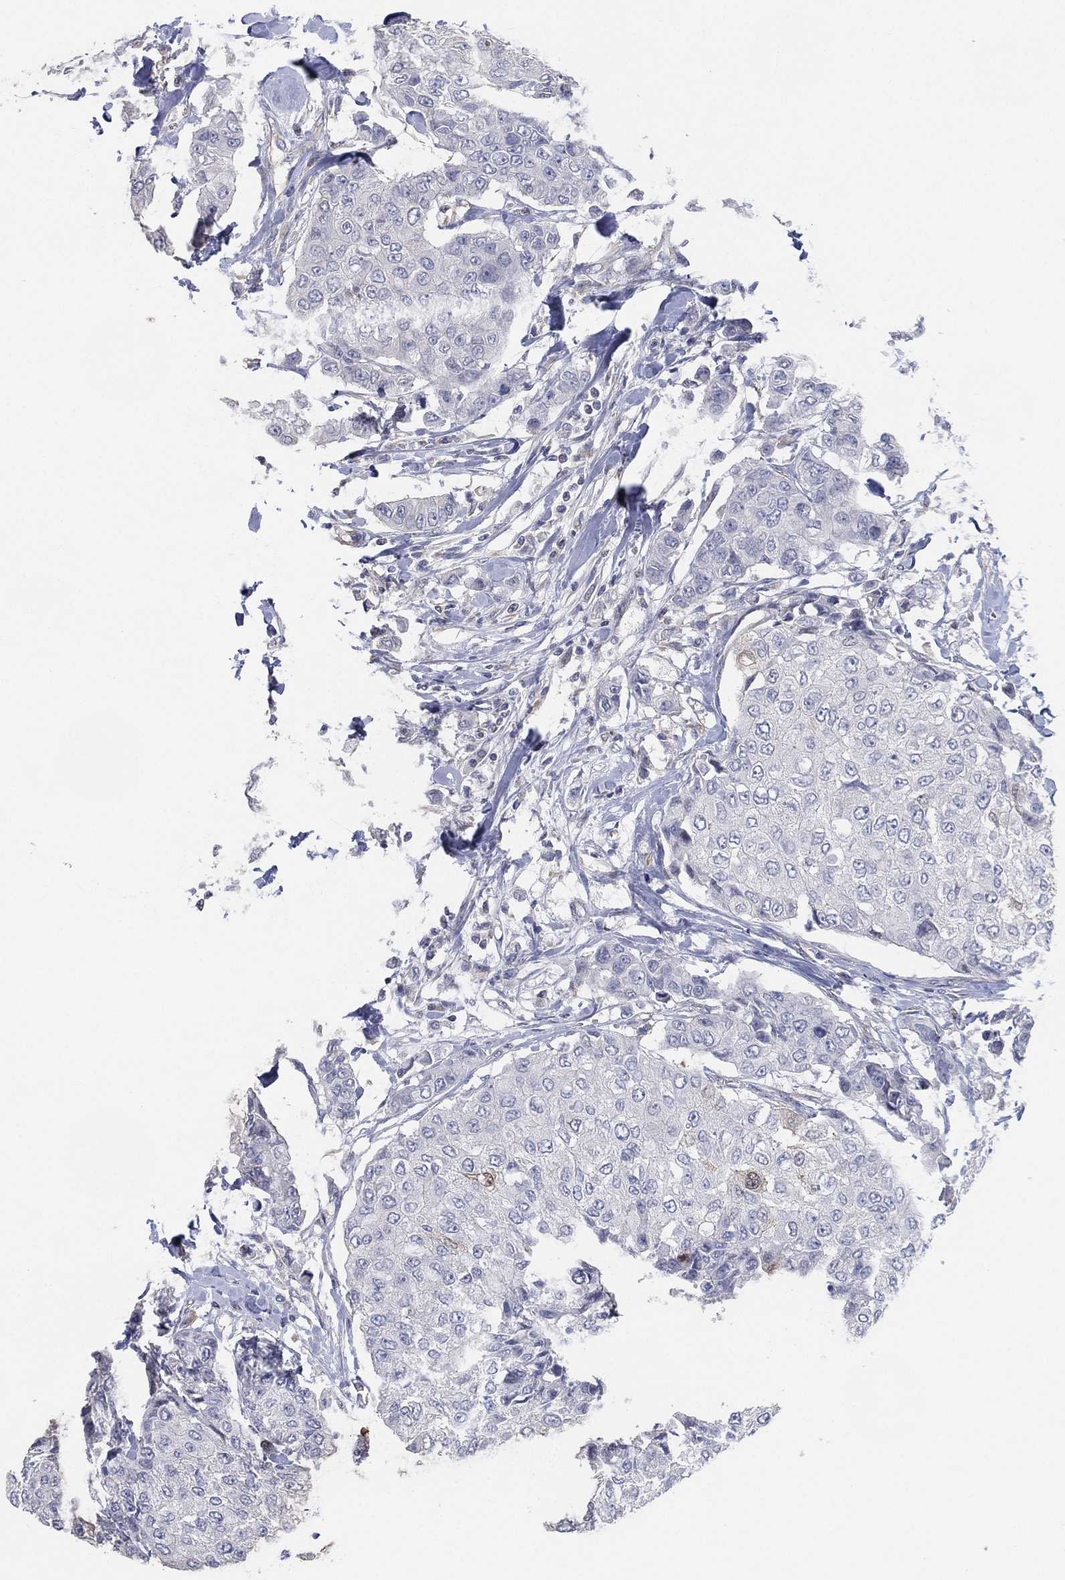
{"staining": {"intensity": "negative", "quantity": "none", "location": "none"}, "tissue": "breast cancer", "cell_type": "Tumor cells", "image_type": "cancer", "snomed": [{"axis": "morphology", "description": "Duct carcinoma"}, {"axis": "topography", "description": "Breast"}], "caption": "The image reveals no staining of tumor cells in infiltrating ductal carcinoma (breast). (DAB (3,3'-diaminobenzidine) IHC, high magnification).", "gene": "CFTR", "patient": {"sex": "female", "age": 27}}